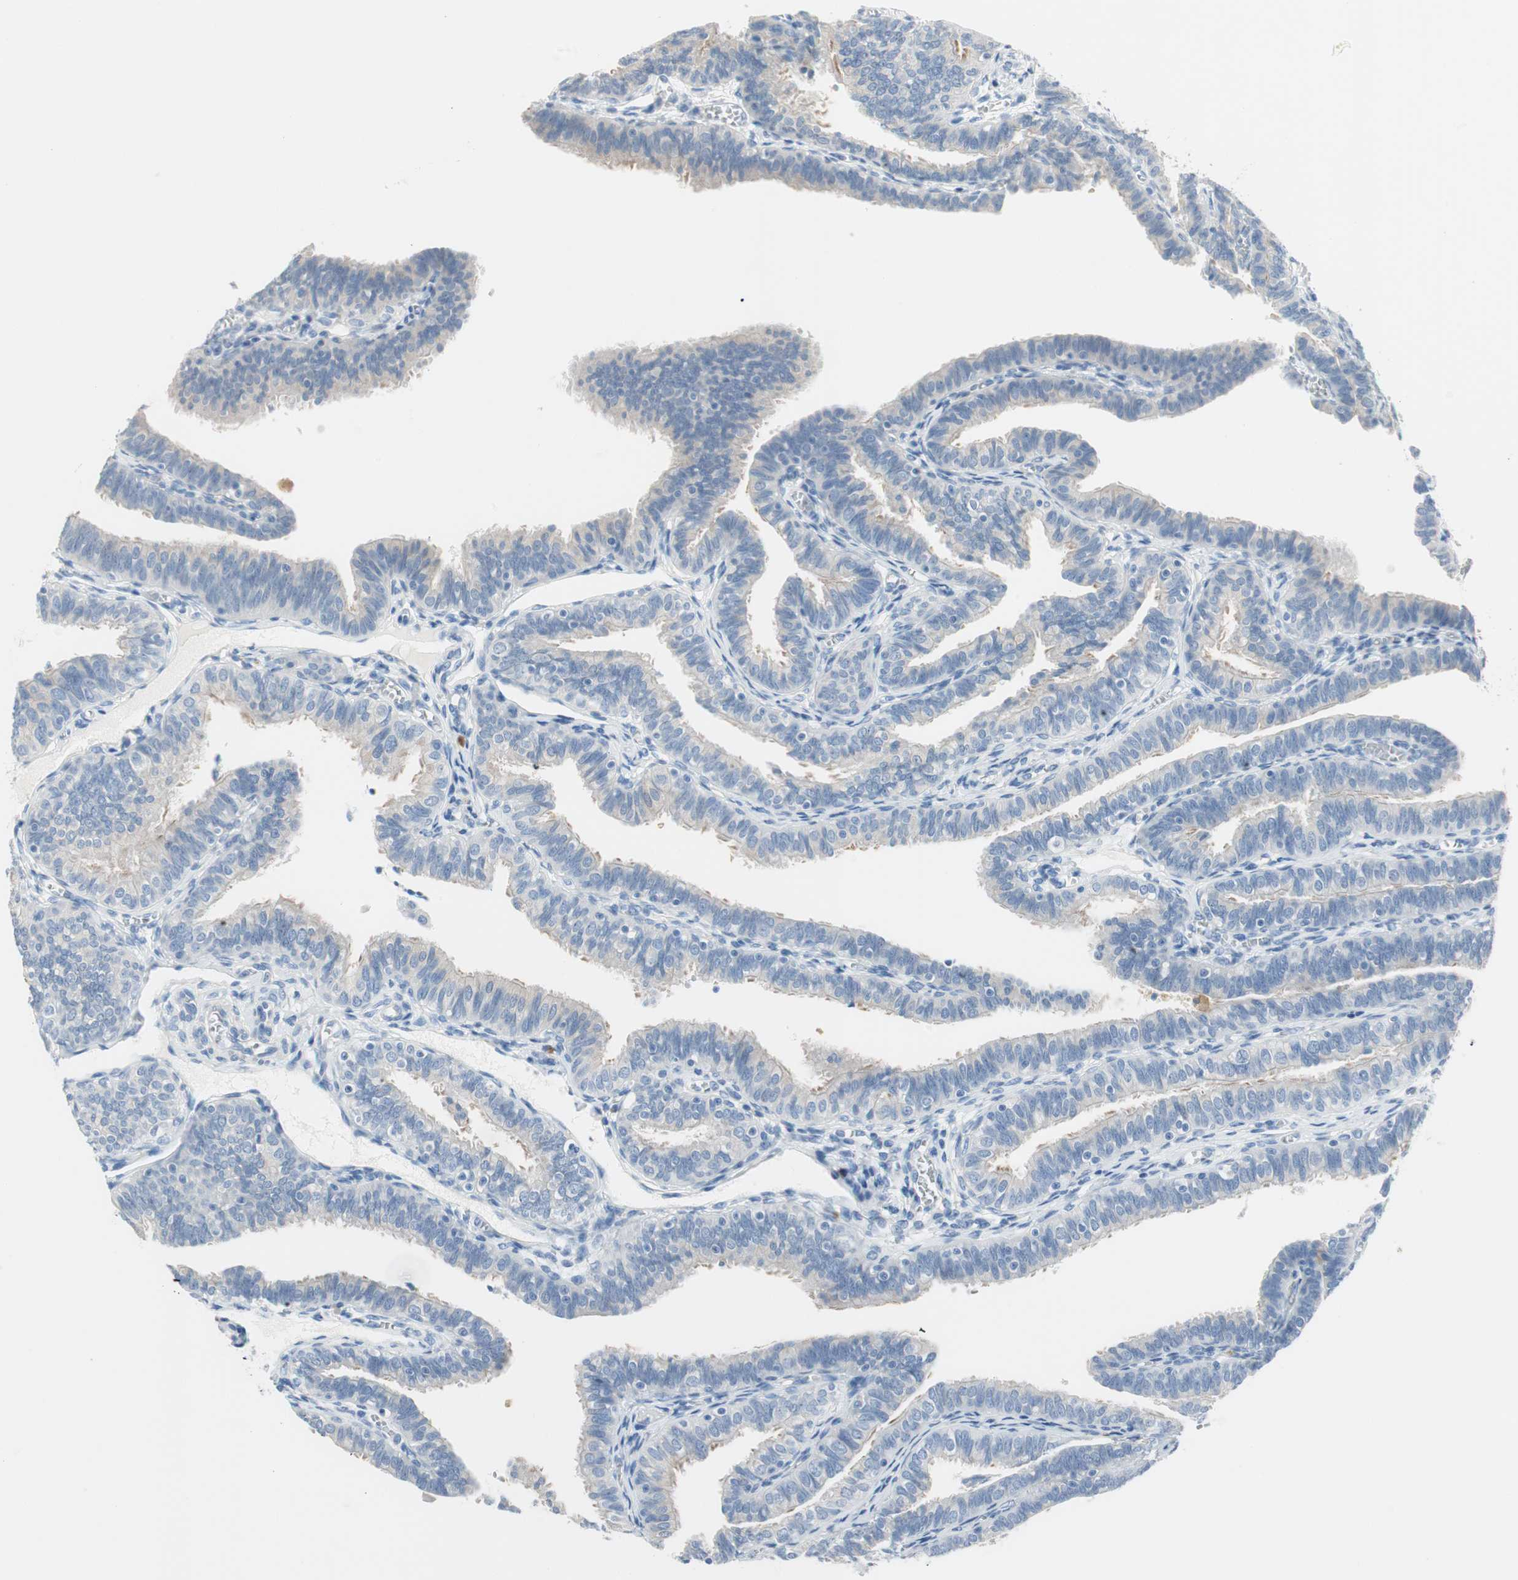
{"staining": {"intensity": "strong", "quantity": "<25%", "location": "cytoplasmic/membranous"}, "tissue": "fallopian tube", "cell_type": "Glandular cells", "image_type": "normal", "snomed": [{"axis": "morphology", "description": "Normal tissue, NOS"}, {"axis": "topography", "description": "Fallopian tube"}], "caption": "Immunohistochemical staining of unremarkable human fallopian tube reveals medium levels of strong cytoplasmic/membranous positivity in about <25% of glandular cells. (DAB IHC with brightfield microscopy, high magnification).", "gene": "SULT1C2", "patient": {"sex": "female", "age": 46}}